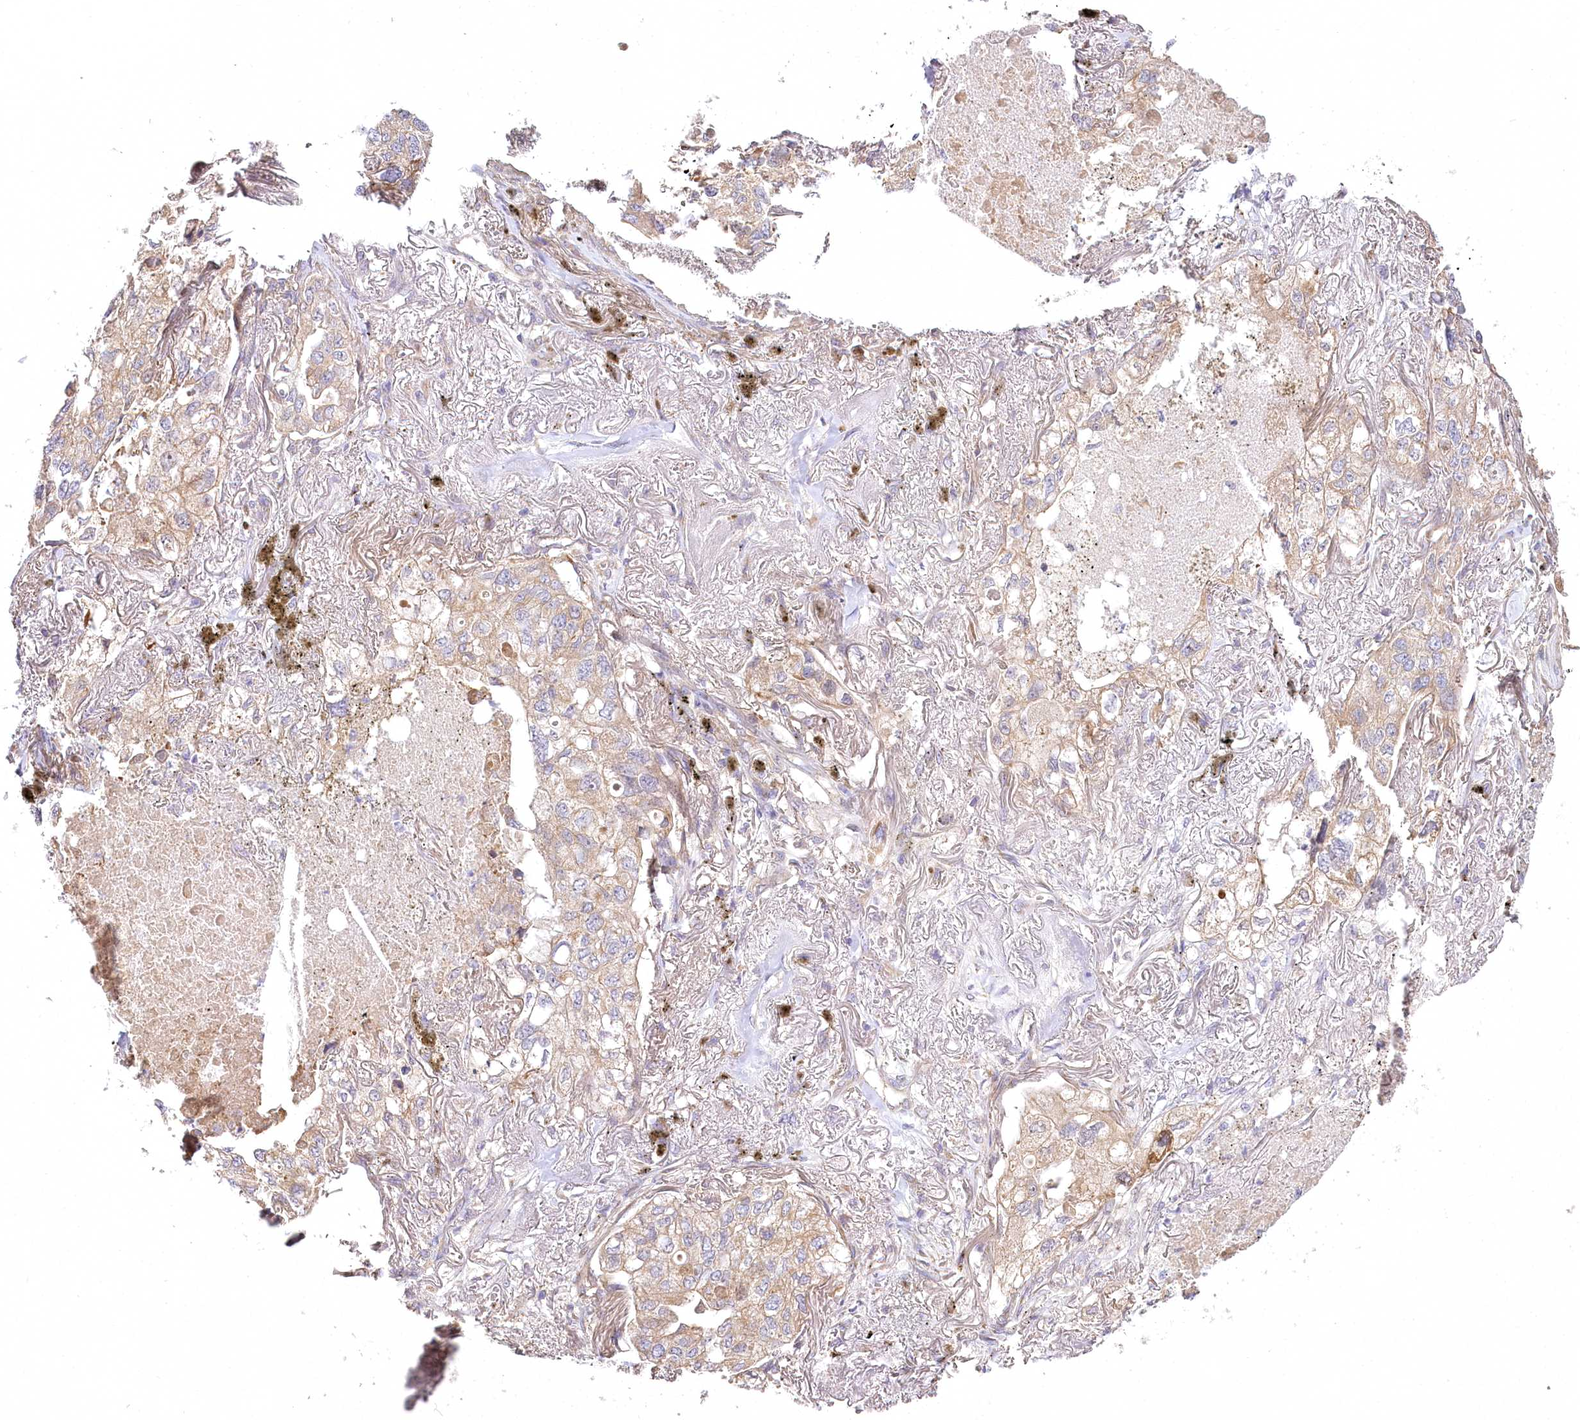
{"staining": {"intensity": "weak", "quantity": "<25%", "location": "cytoplasmic/membranous"}, "tissue": "lung cancer", "cell_type": "Tumor cells", "image_type": "cancer", "snomed": [{"axis": "morphology", "description": "Adenocarcinoma, NOS"}, {"axis": "topography", "description": "Lung"}], "caption": "There is no significant expression in tumor cells of lung cancer (adenocarcinoma).", "gene": "PYROXD1", "patient": {"sex": "male", "age": 65}}